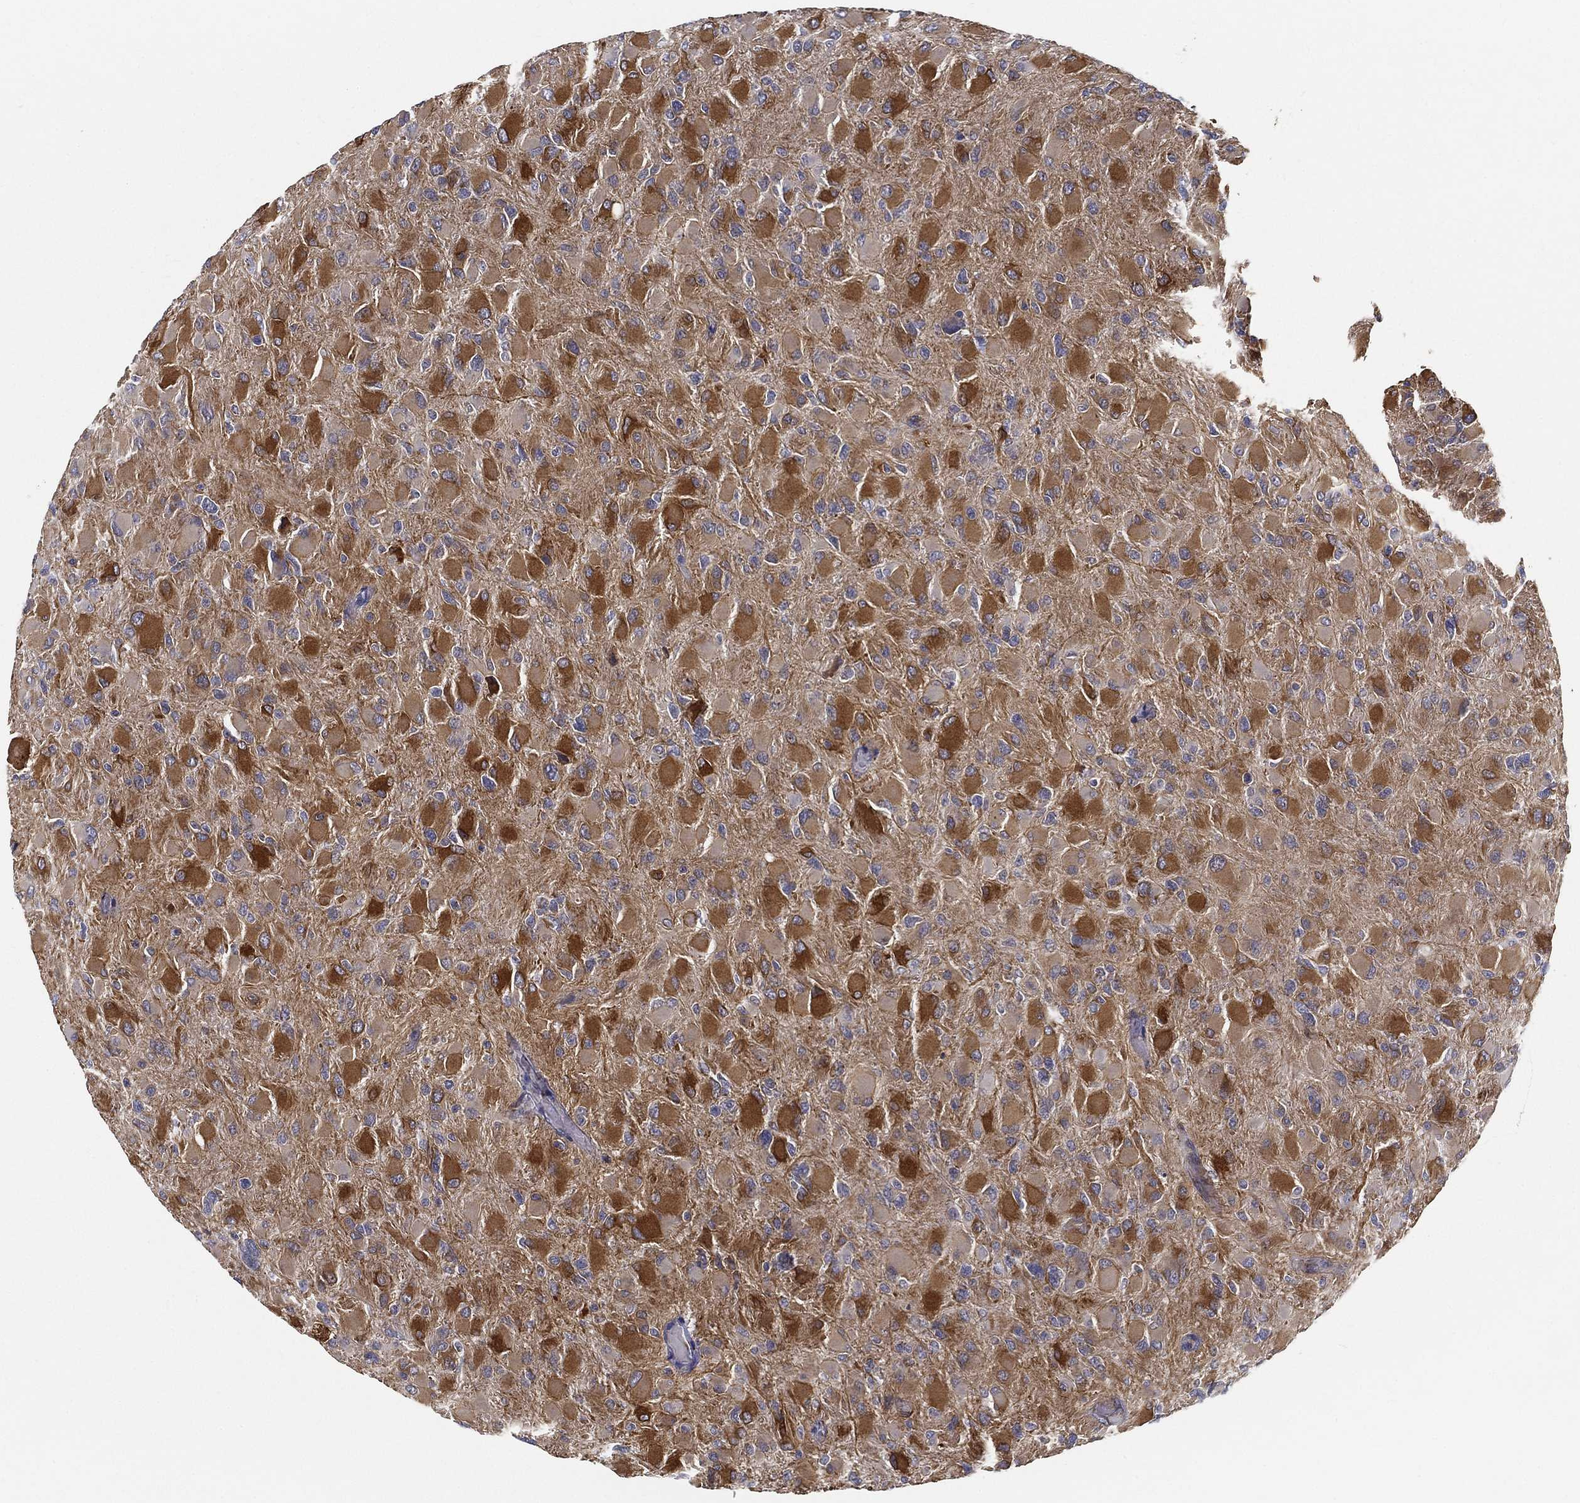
{"staining": {"intensity": "strong", "quantity": "<25%", "location": "cytoplasmic/membranous"}, "tissue": "glioma", "cell_type": "Tumor cells", "image_type": "cancer", "snomed": [{"axis": "morphology", "description": "Glioma, malignant, High grade"}, {"axis": "topography", "description": "Cerebral cortex"}], "caption": "Immunohistochemistry of human malignant glioma (high-grade) displays medium levels of strong cytoplasmic/membranous expression in approximately <25% of tumor cells.", "gene": "LRRC56", "patient": {"sex": "female", "age": 36}}